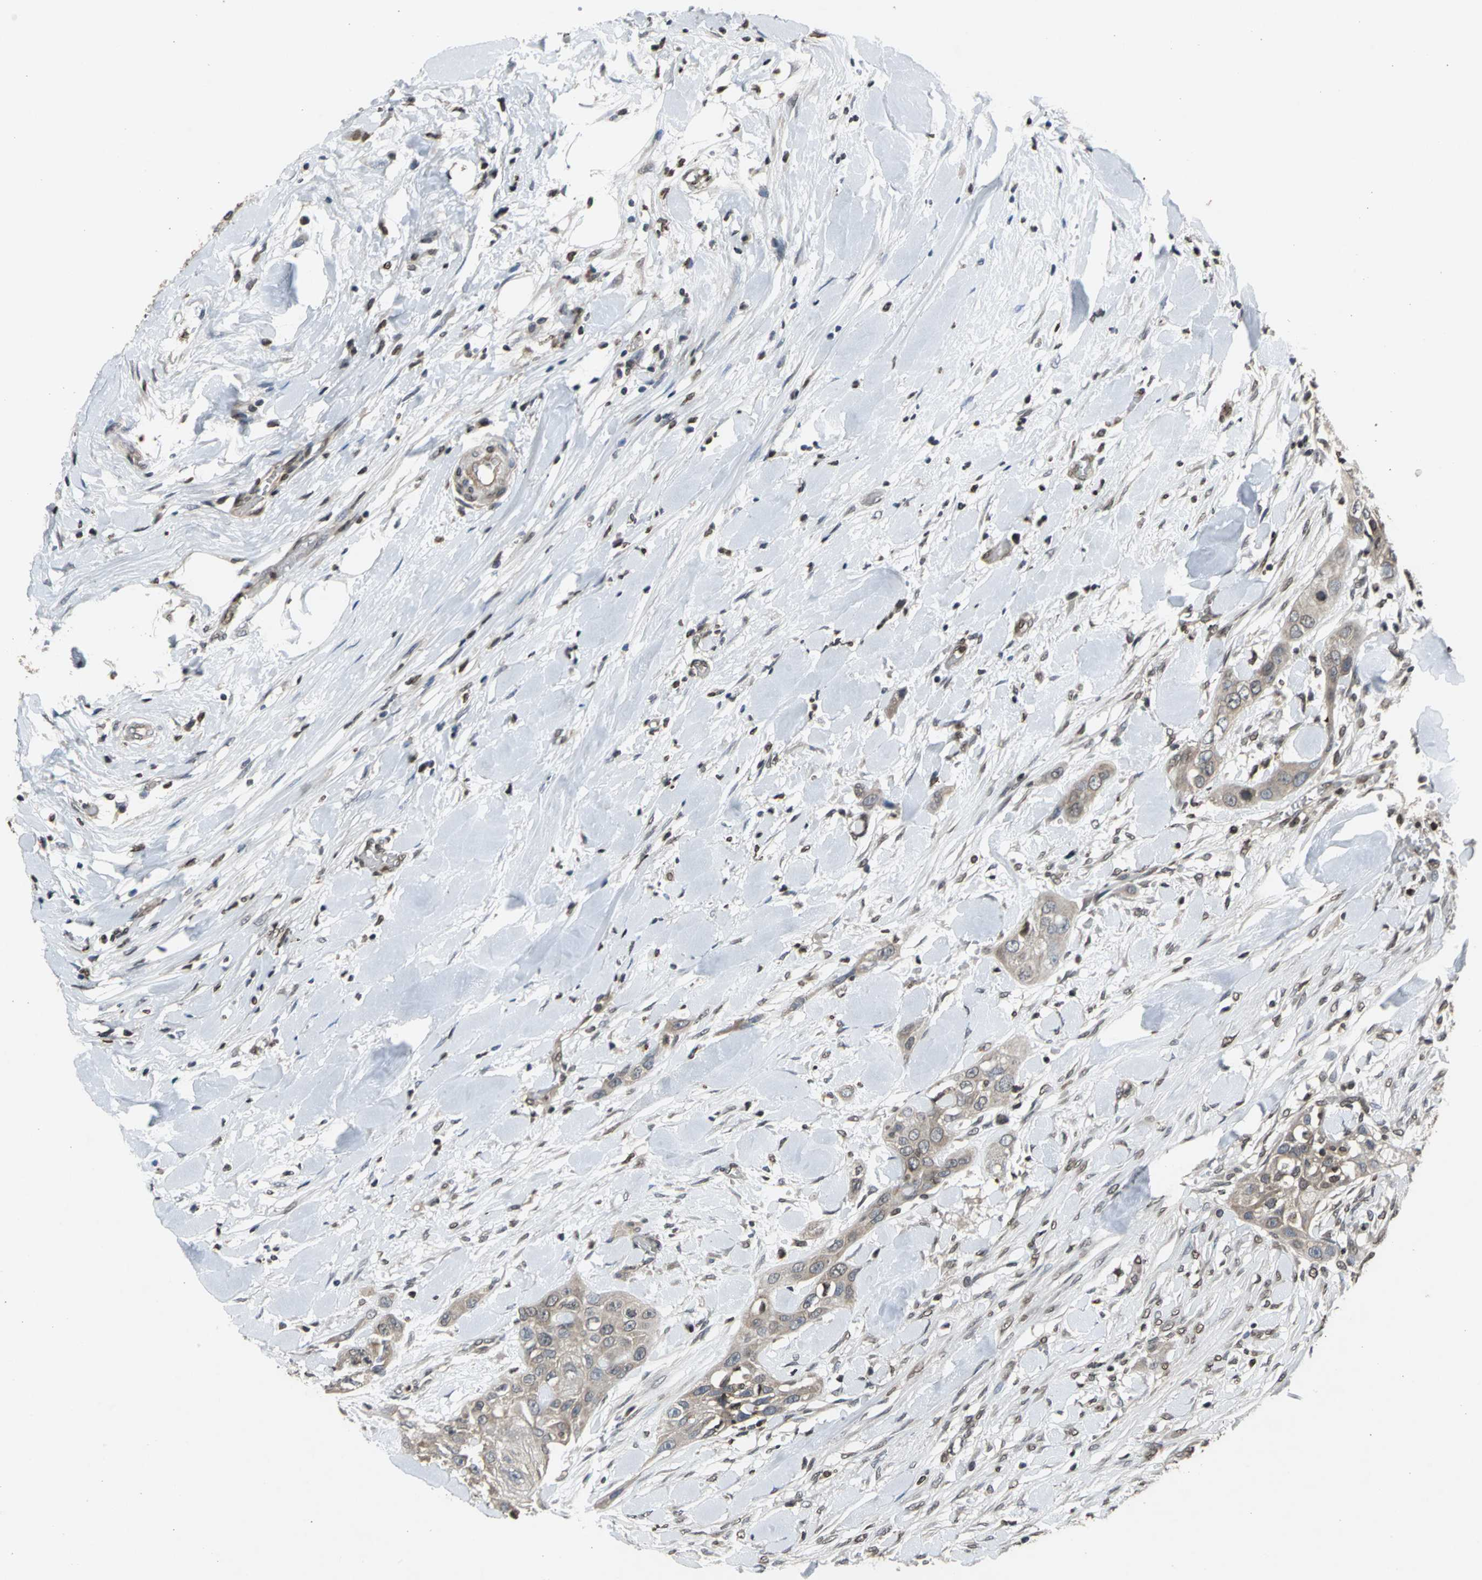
{"staining": {"intensity": "moderate", "quantity": ">75%", "location": "cytoplasmic/membranous,nuclear"}, "tissue": "head and neck cancer", "cell_type": "Tumor cells", "image_type": "cancer", "snomed": [{"axis": "morphology", "description": "Neoplasm, malignant, NOS"}, {"axis": "topography", "description": "Salivary gland"}, {"axis": "topography", "description": "Head-Neck"}], "caption": "Immunohistochemistry (IHC) micrograph of head and neck cancer stained for a protein (brown), which displays medium levels of moderate cytoplasmic/membranous and nuclear staining in approximately >75% of tumor cells.", "gene": "AHR", "patient": {"sex": "male", "age": 43}}